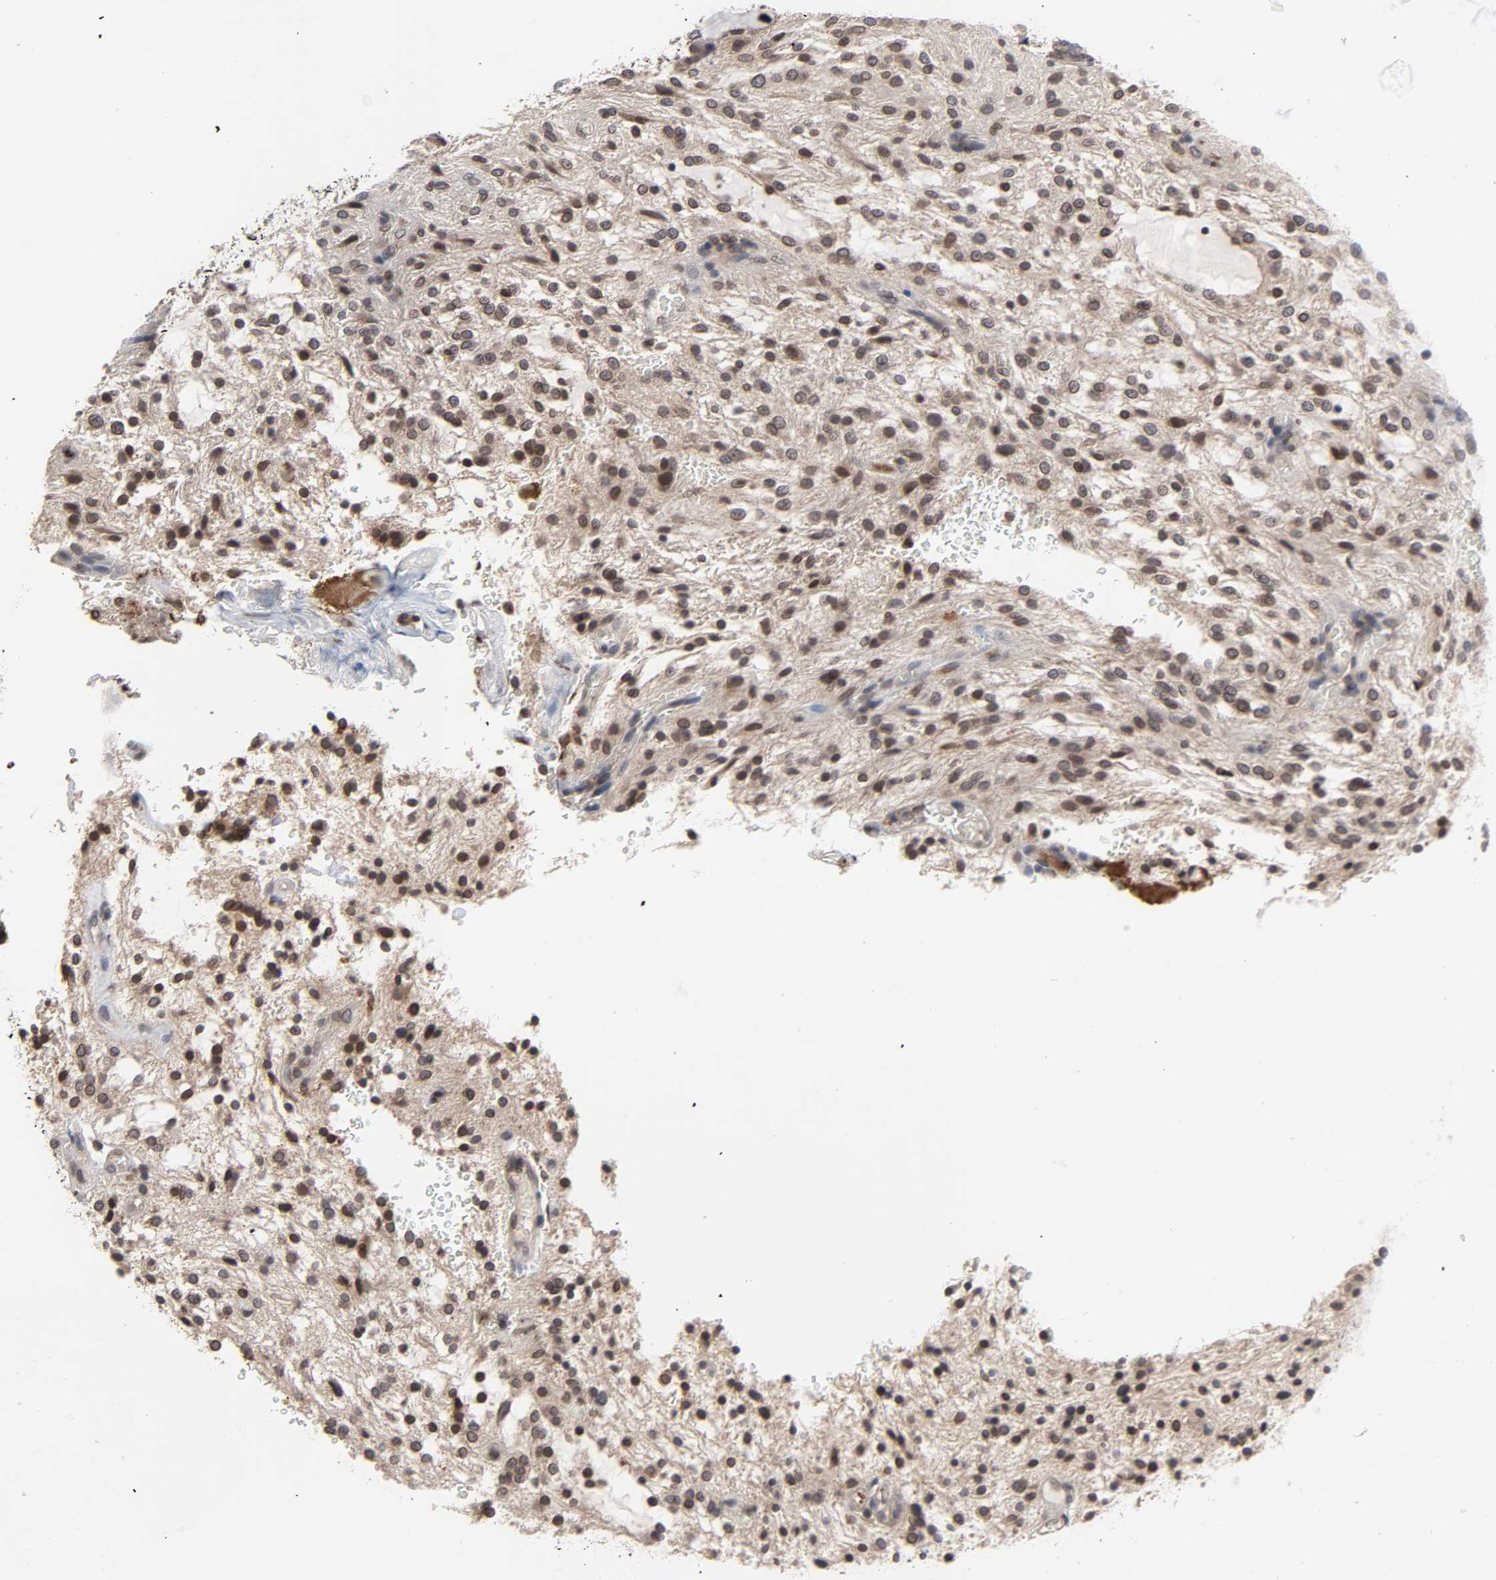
{"staining": {"intensity": "moderate", "quantity": ">75%", "location": "cytoplasmic/membranous,nuclear"}, "tissue": "glioma", "cell_type": "Tumor cells", "image_type": "cancer", "snomed": [{"axis": "morphology", "description": "Glioma, malignant, NOS"}, {"axis": "topography", "description": "Cerebellum"}], "caption": "Tumor cells display medium levels of moderate cytoplasmic/membranous and nuclear staining in approximately >75% of cells in glioma. (DAB (3,3'-diaminobenzidine) IHC with brightfield microscopy, high magnification).", "gene": "CCDC175", "patient": {"sex": "female", "age": 10}}